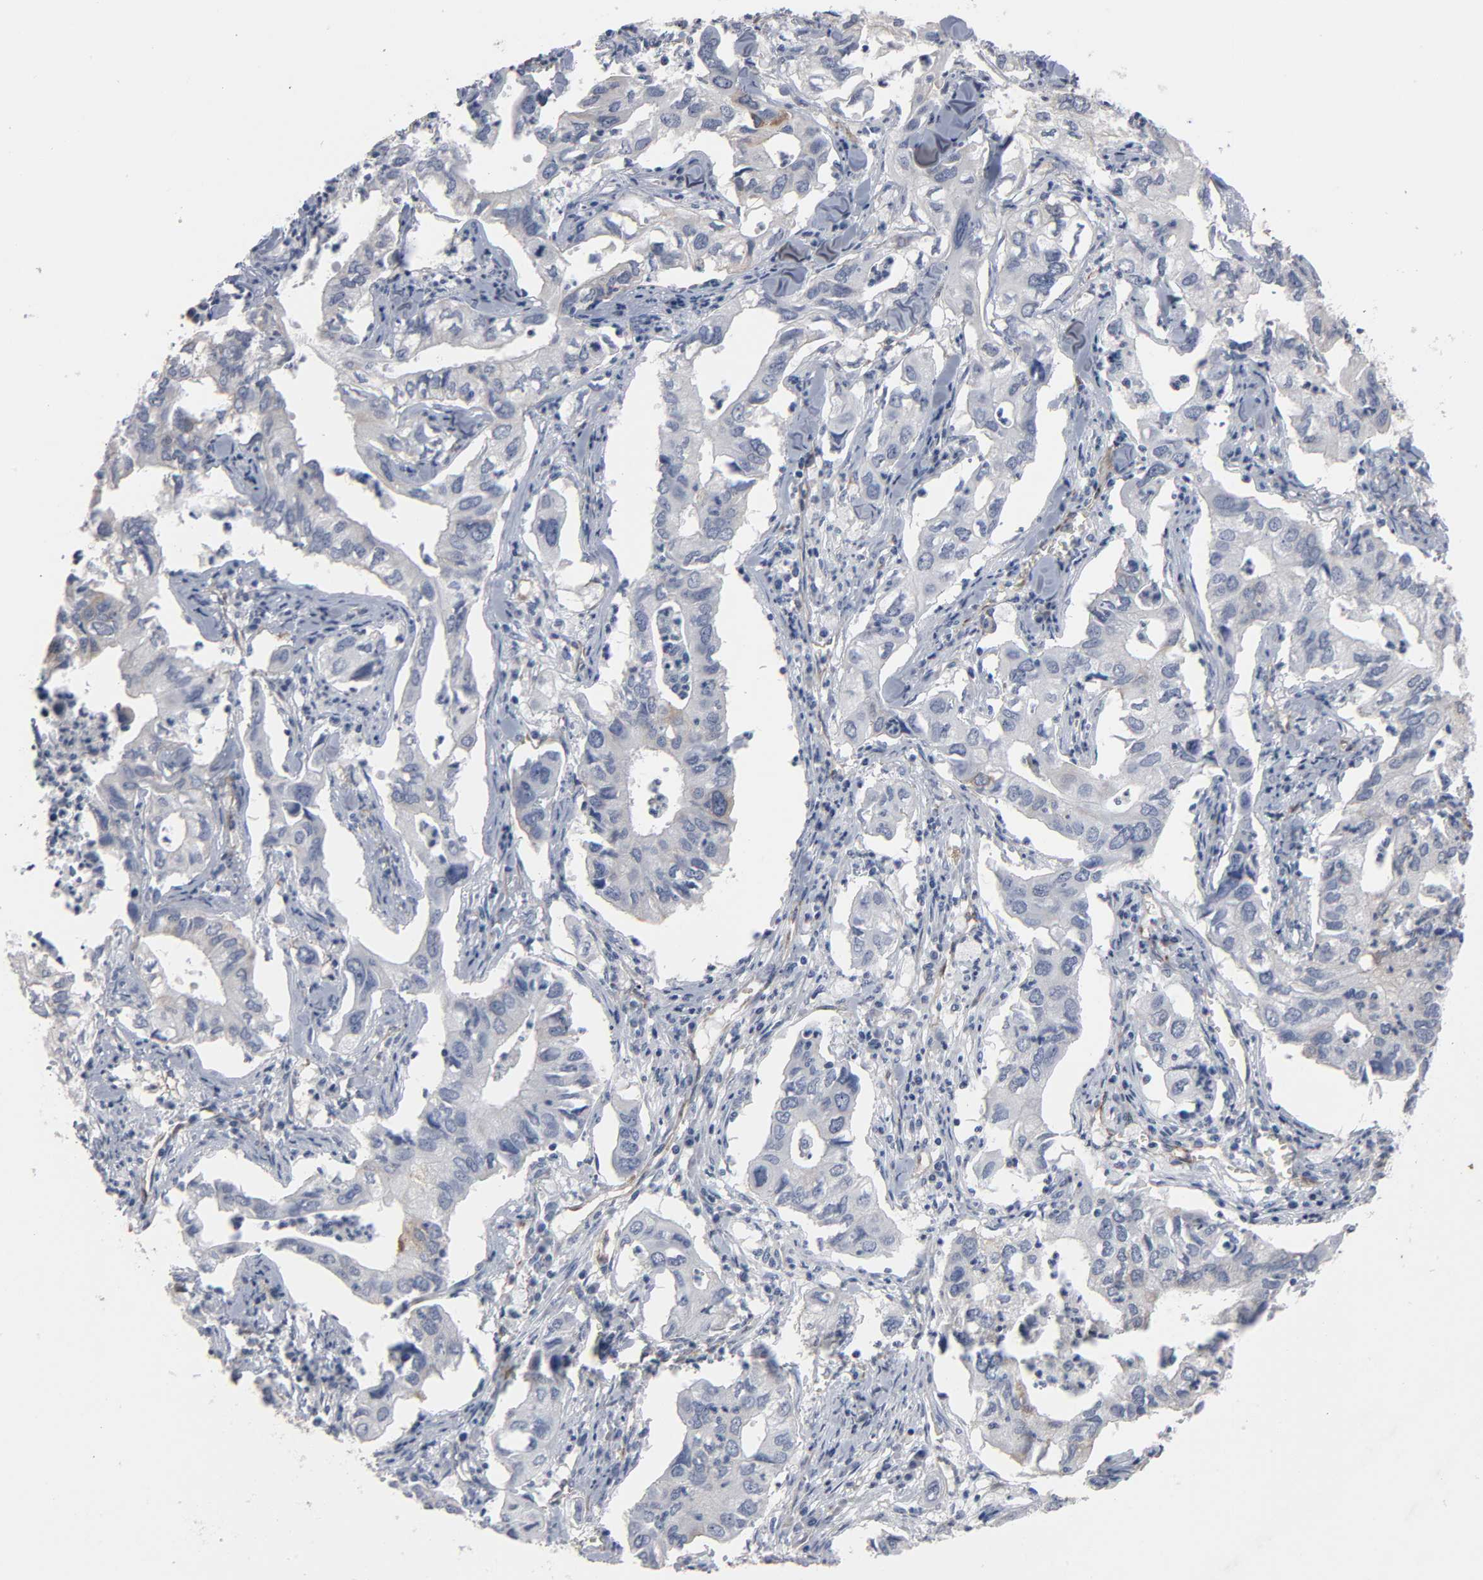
{"staining": {"intensity": "negative", "quantity": "none", "location": "none"}, "tissue": "lung cancer", "cell_type": "Tumor cells", "image_type": "cancer", "snomed": [{"axis": "morphology", "description": "Adenocarcinoma, NOS"}, {"axis": "topography", "description": "Lung"}], "caption": "This is an immunohistochemistry (IHC) histopathology image of human adenocarcinoma (lung). There is no expression in tumor cells.", "gene": "KDR", "patient": {"sex": "male", "age": 48}}